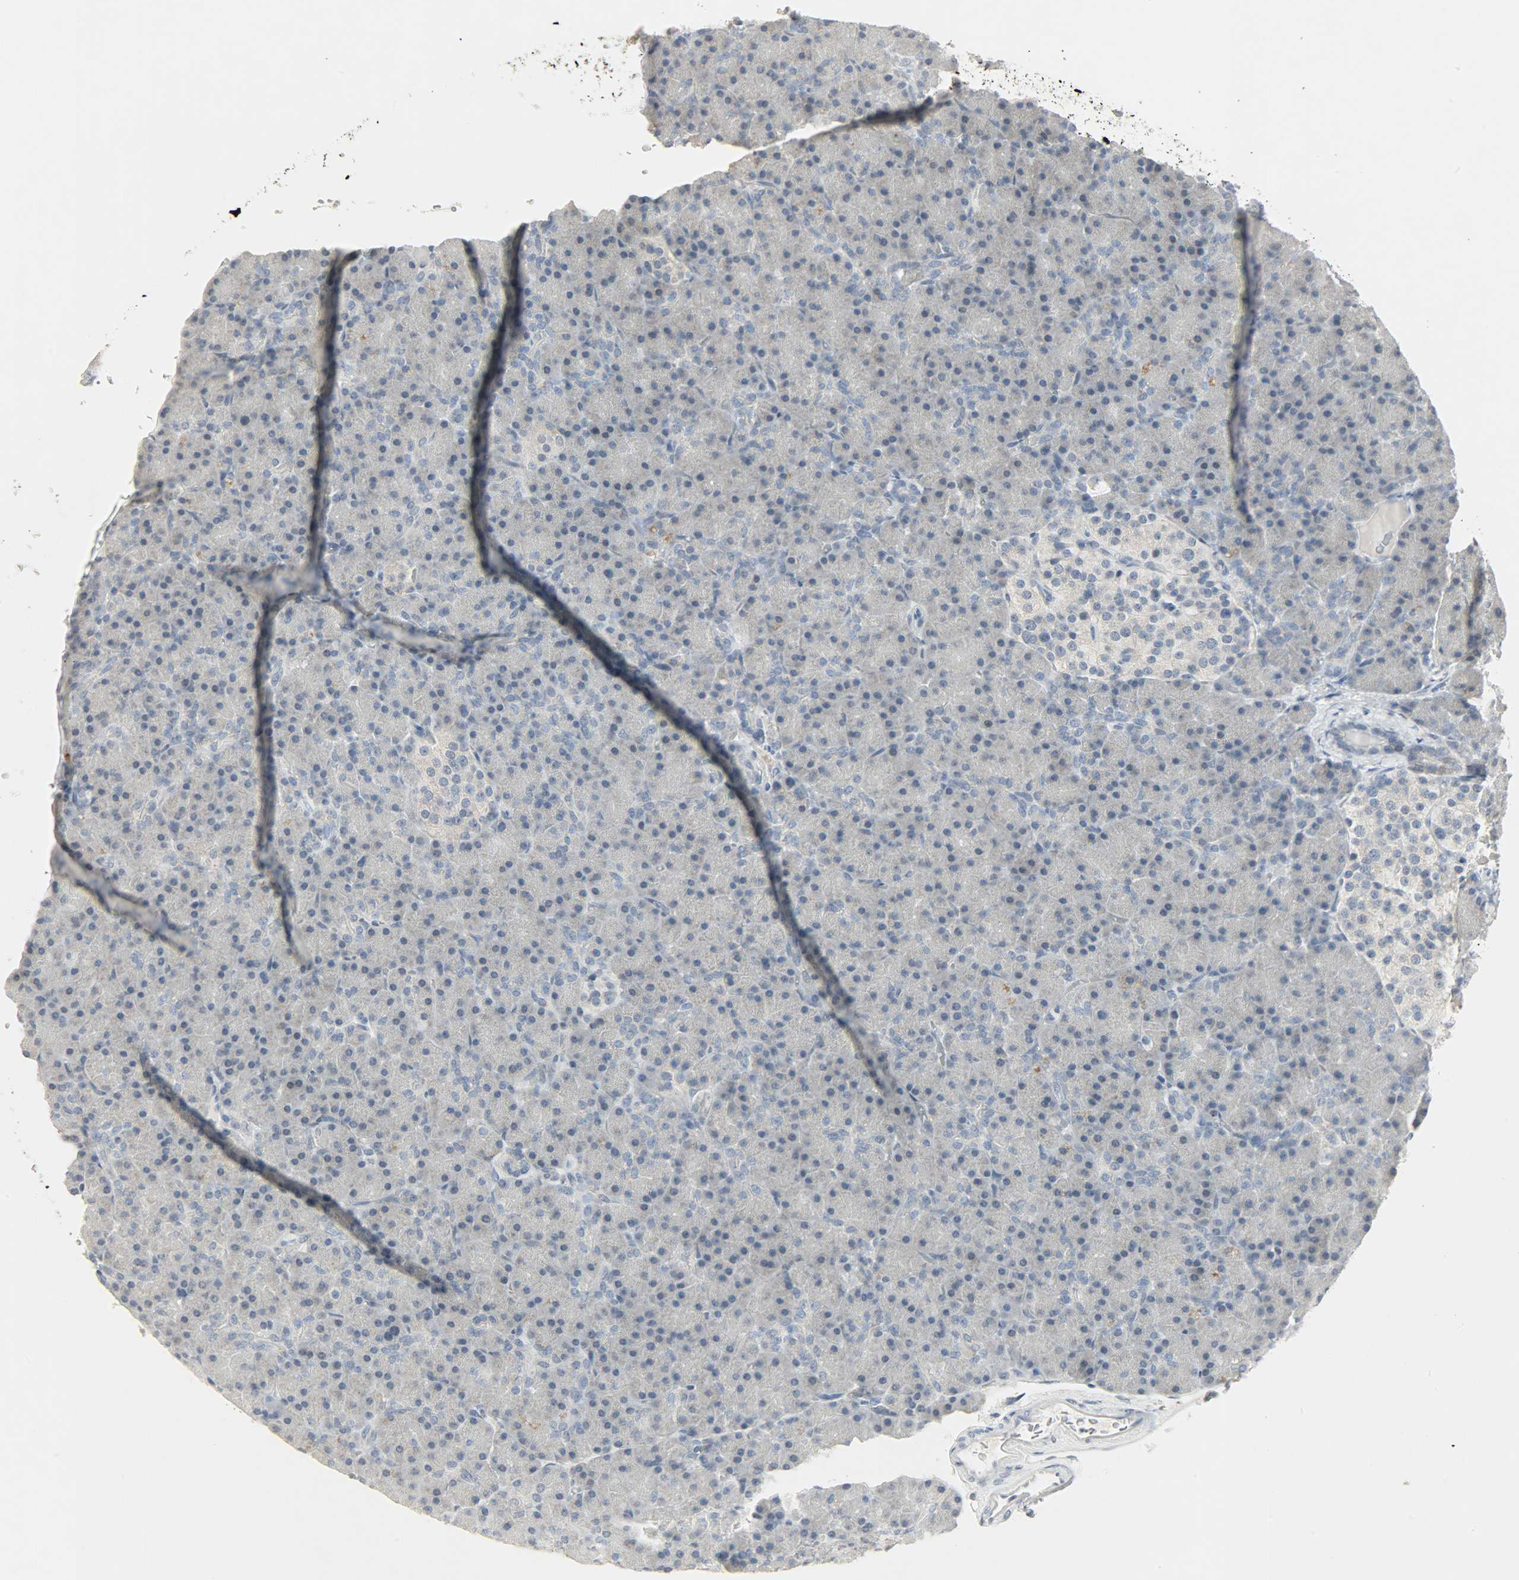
{"staining": {"intensity": "weak", "quantity": "25%-75%", "location": "cytoplasmic/membranous"}, "tissue": "pancreas", "cell_type": "Exocrine glandular cells", "image_type": "normal", "snomed": [{"axis": "morphology", "description": "Normal tissue, NOS"}, {"axis": "topography", "description": "Pancreas"}], "caption": "Protein staining exhibits weak cytoplasmic/membranous expression in about 25%-75% of exocrine glandular cells in normal pancreas.", "gene": "CAMK4", "patient": {"sex": "female", "age": 43}}